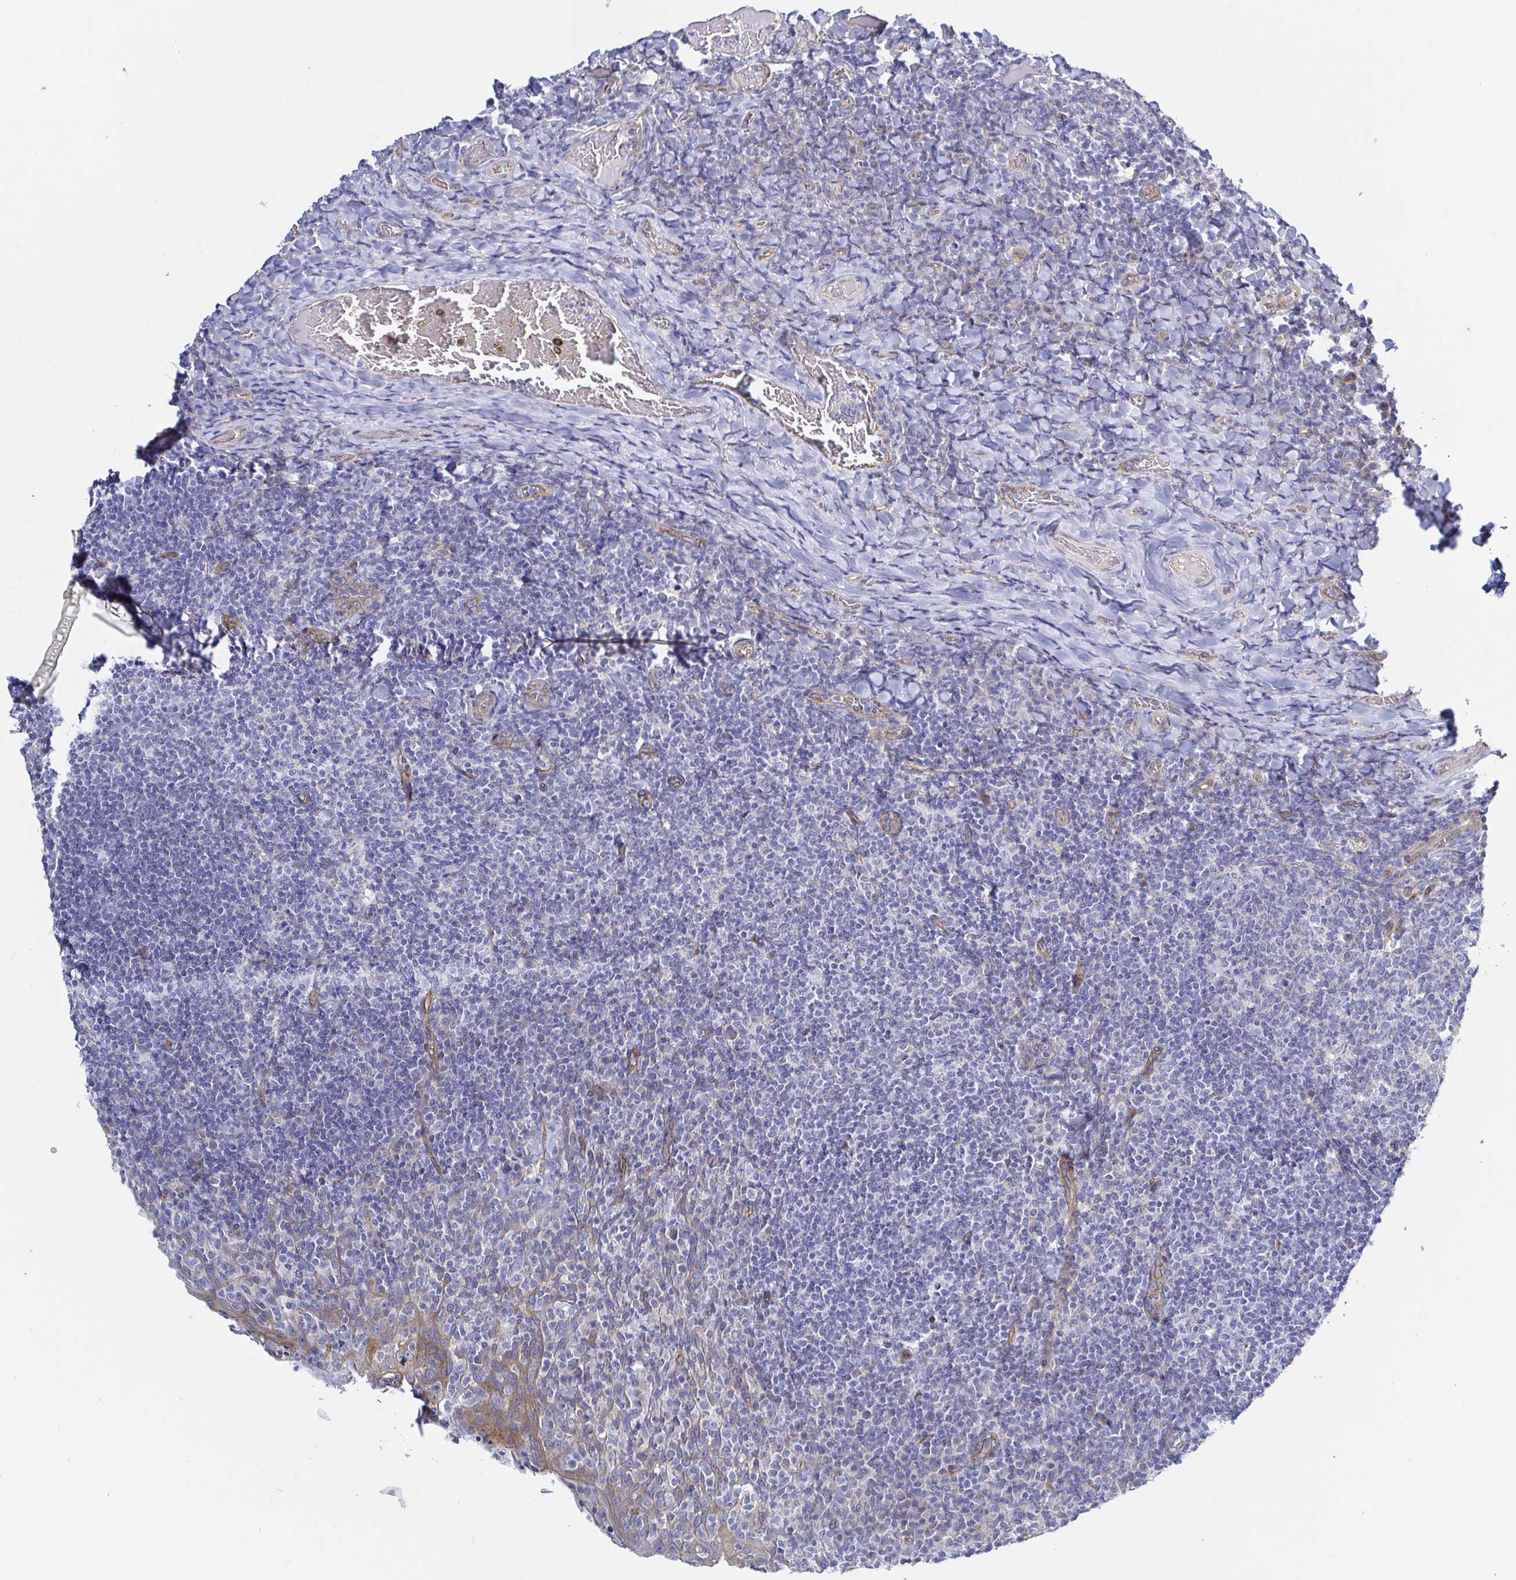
{"staining": {"intensity": "negative", "quantity": "none", "location": "none"}, "tissue": "tonsil", "cell_type": "Germinal center cells", "image_type": "normal", "snomed": [{"axis": "morphology", "description": "Normal tissue, NOS"}, {"axis": "topography", "description": "Tonsil"}], "caption": "Germinal center cells are negative for protein expression in benign human tonsil. The staining was performed using DAB (3,3'-diaminobenzidine) to visualize the protein expression in brown, while the nuclei were stained in blue with hematoxylin (Magnification: 20x).", "gene": "ARL4D", "patient": {"sex": "female", "age": 10}}